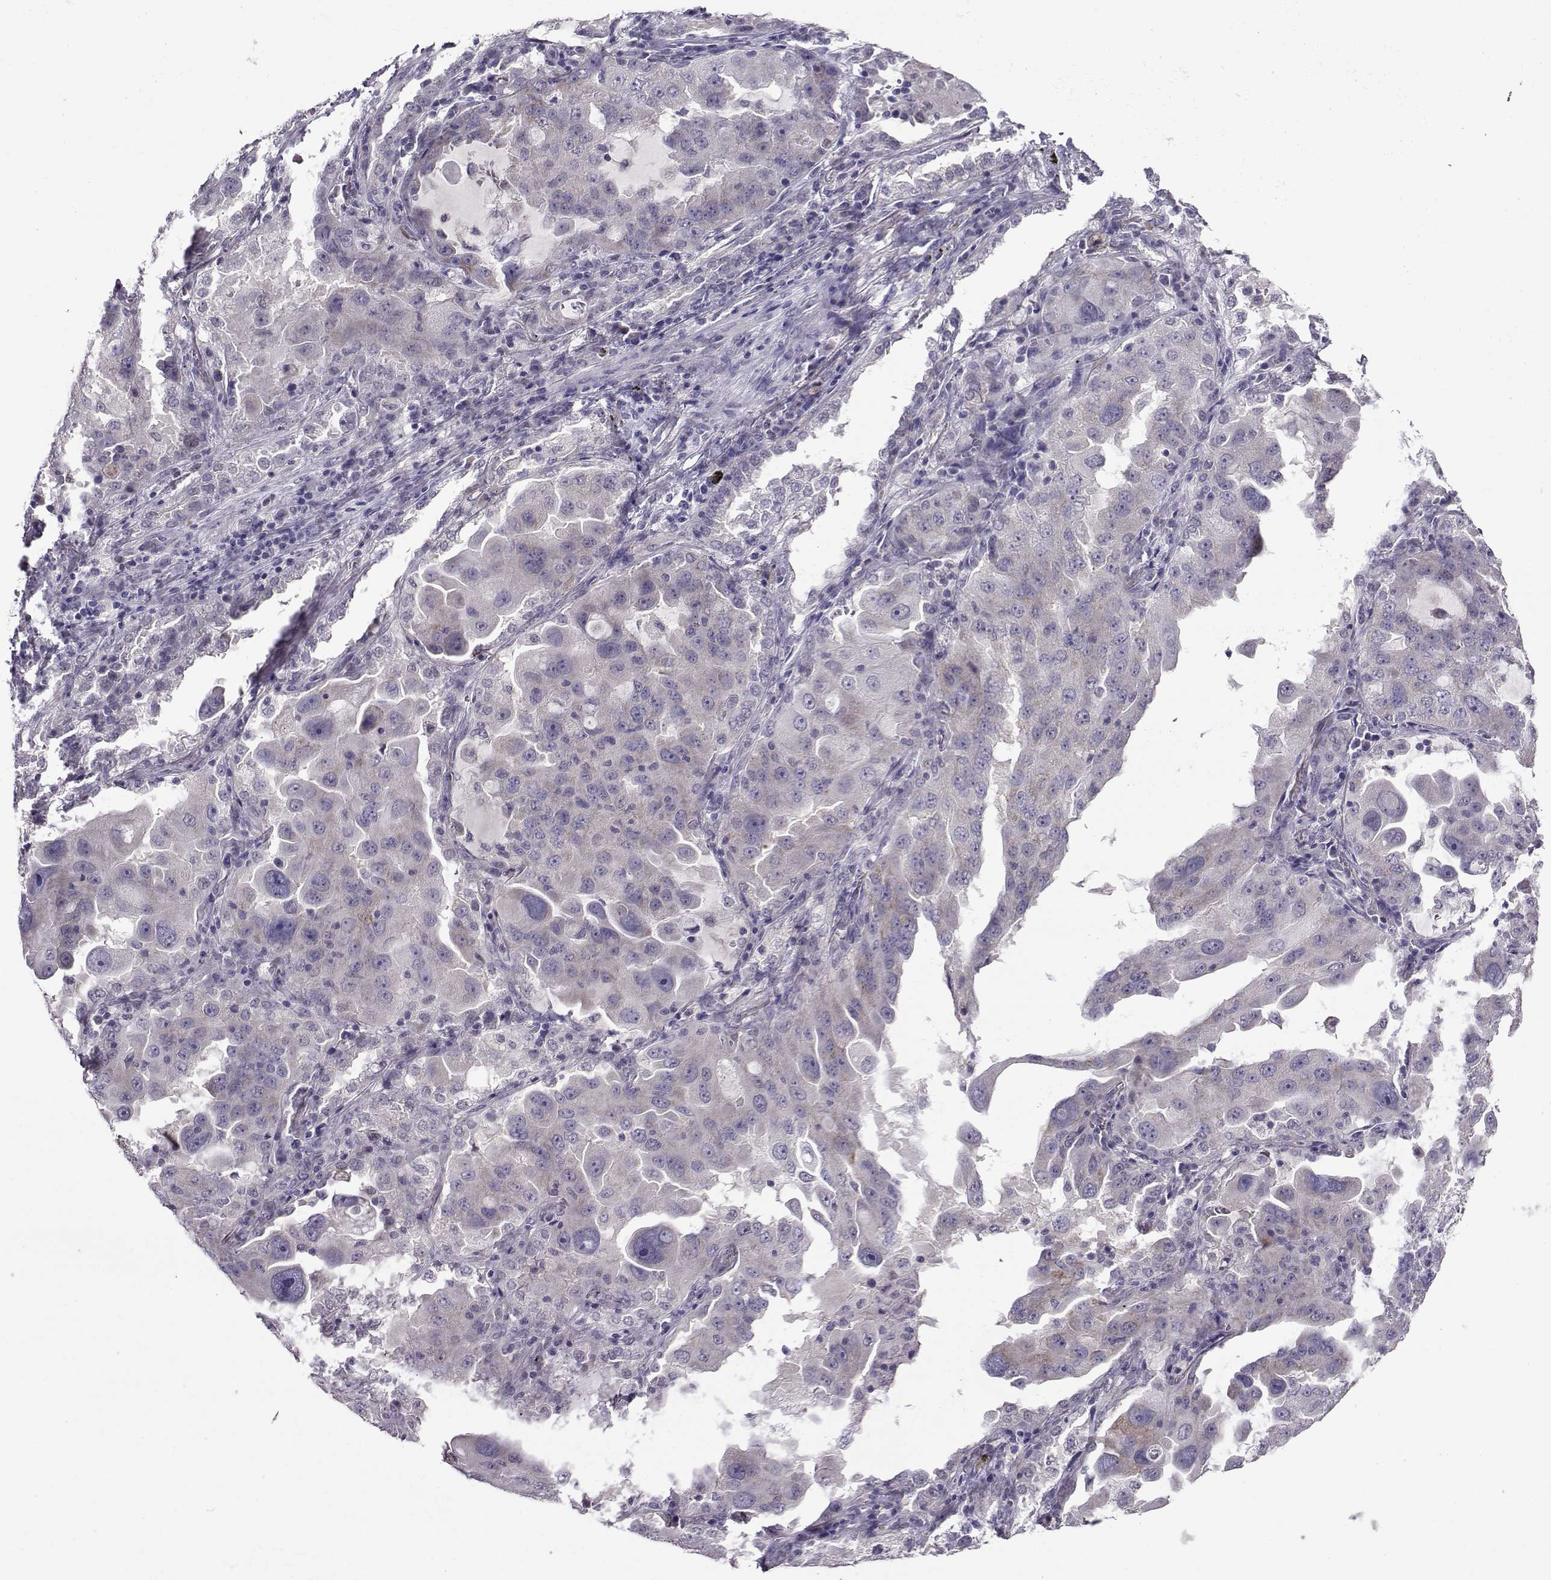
{"staining": {"intensity": "negative", "quantity": "none", "location": "none"}, "tissue": "lung cancer", "cell_type": "Tumor cells", "image_type": "cancer", "snomed": [{"axis": "morphology", "description": "Adenocarcinoma, NOS"}, {"axis": "topography", "description": "Lung"}], "caption": "Micrograph shows no significant protein staining in tumor cells of lung adenocarcinoma.", "gene": "DDX20", "patient": {"sex": "female", "age": 61}}